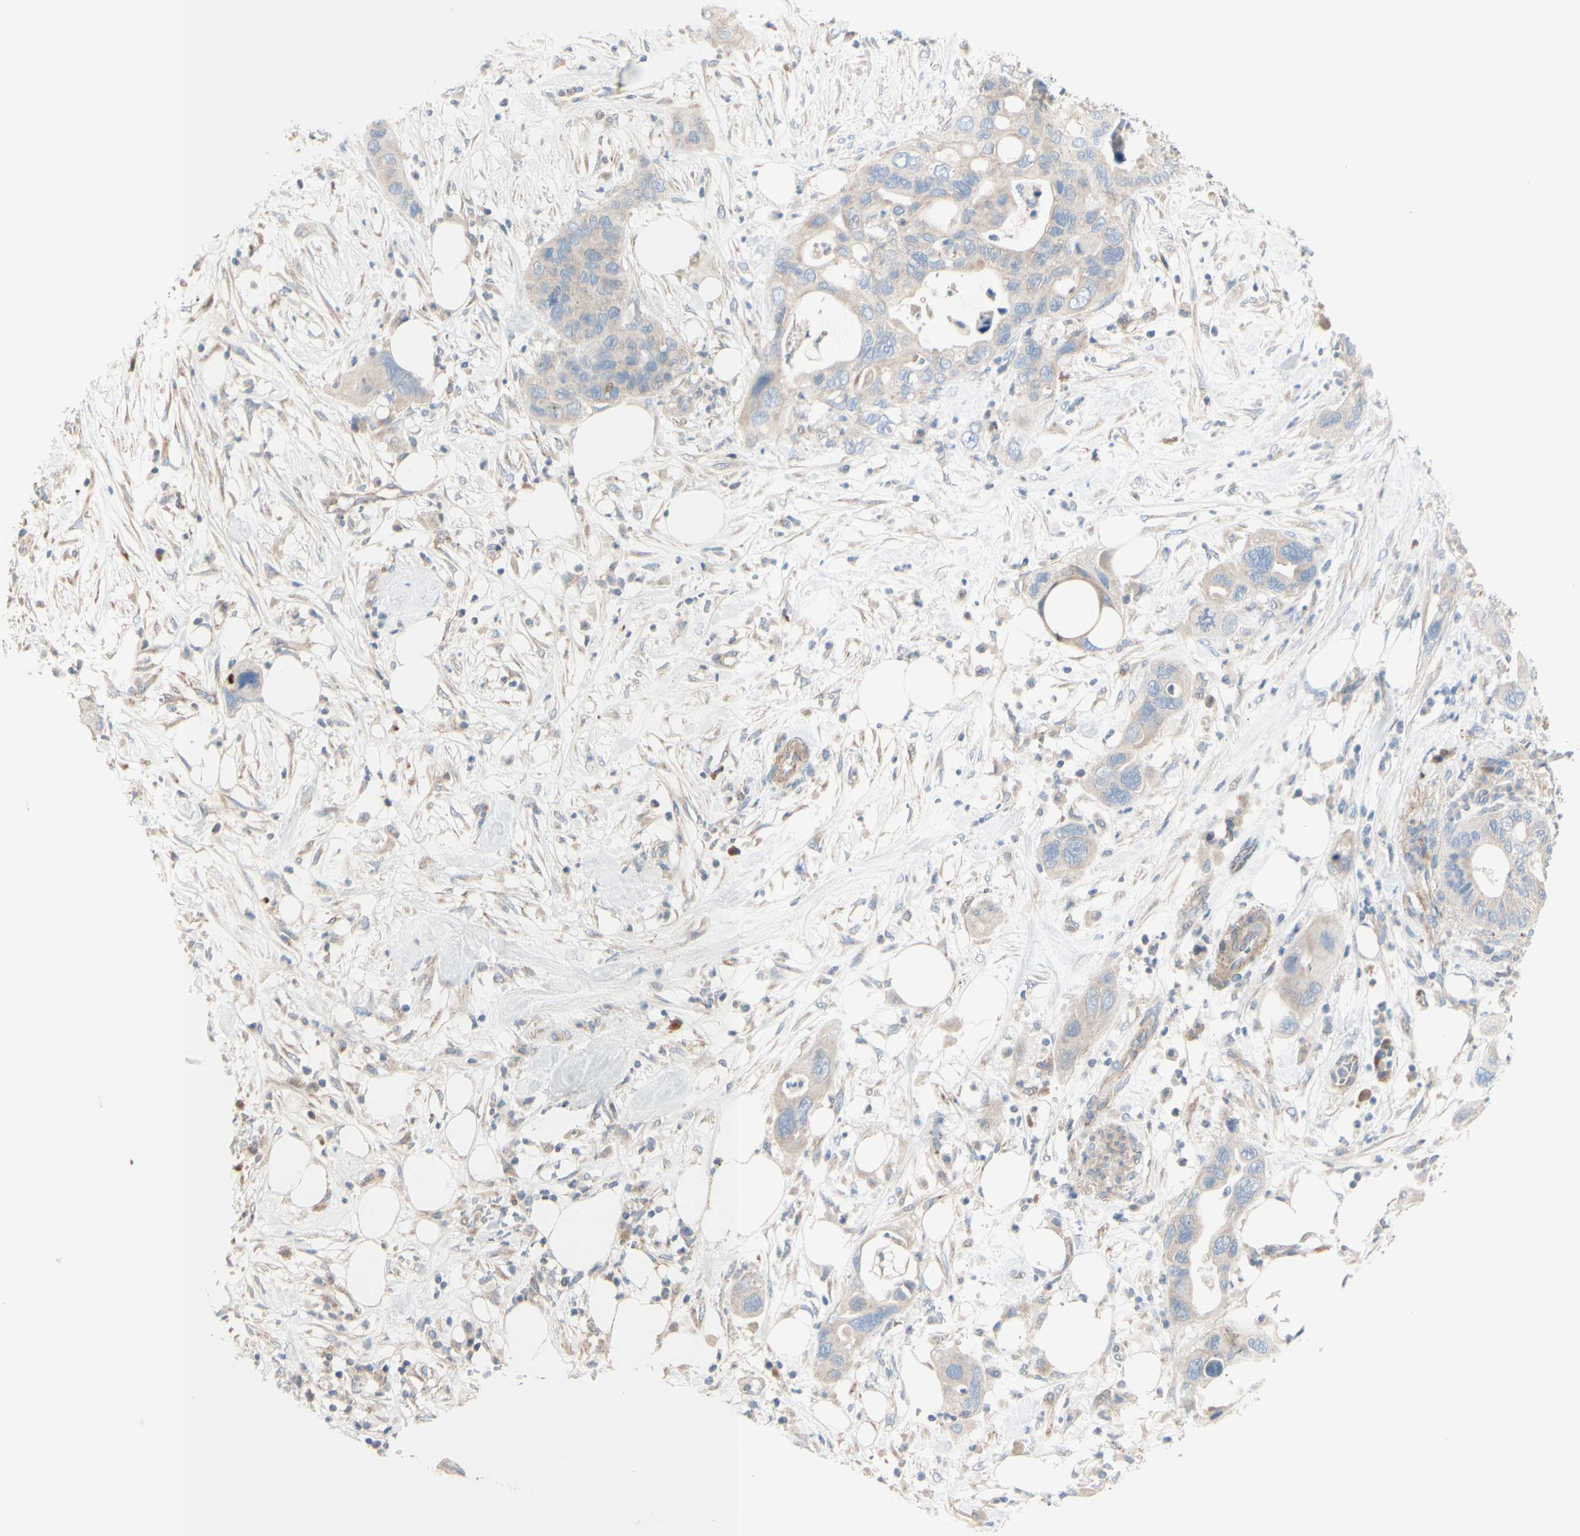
{"staining": {"intensity": "weak", "quantity": ">75%", "location": "cytoplasmic/membranous"}, "tissue": "pancreatic cancer", "cell_type": "Tumor cells", "image_type": "cancer", "snomed": [{"axis": "morphology", "description": "Adenocarcinoma, NOS"}, {"axis": "topography", "description": "Pancreas"}], "caption": "The histopathology image shows a brown stain indicating the presence of a protein in the cytoplasmic/membranous of tumor cells in pancreatic cancer.", "gene": "EPHA3", "patient": {"sex": "female", "age": 71}}